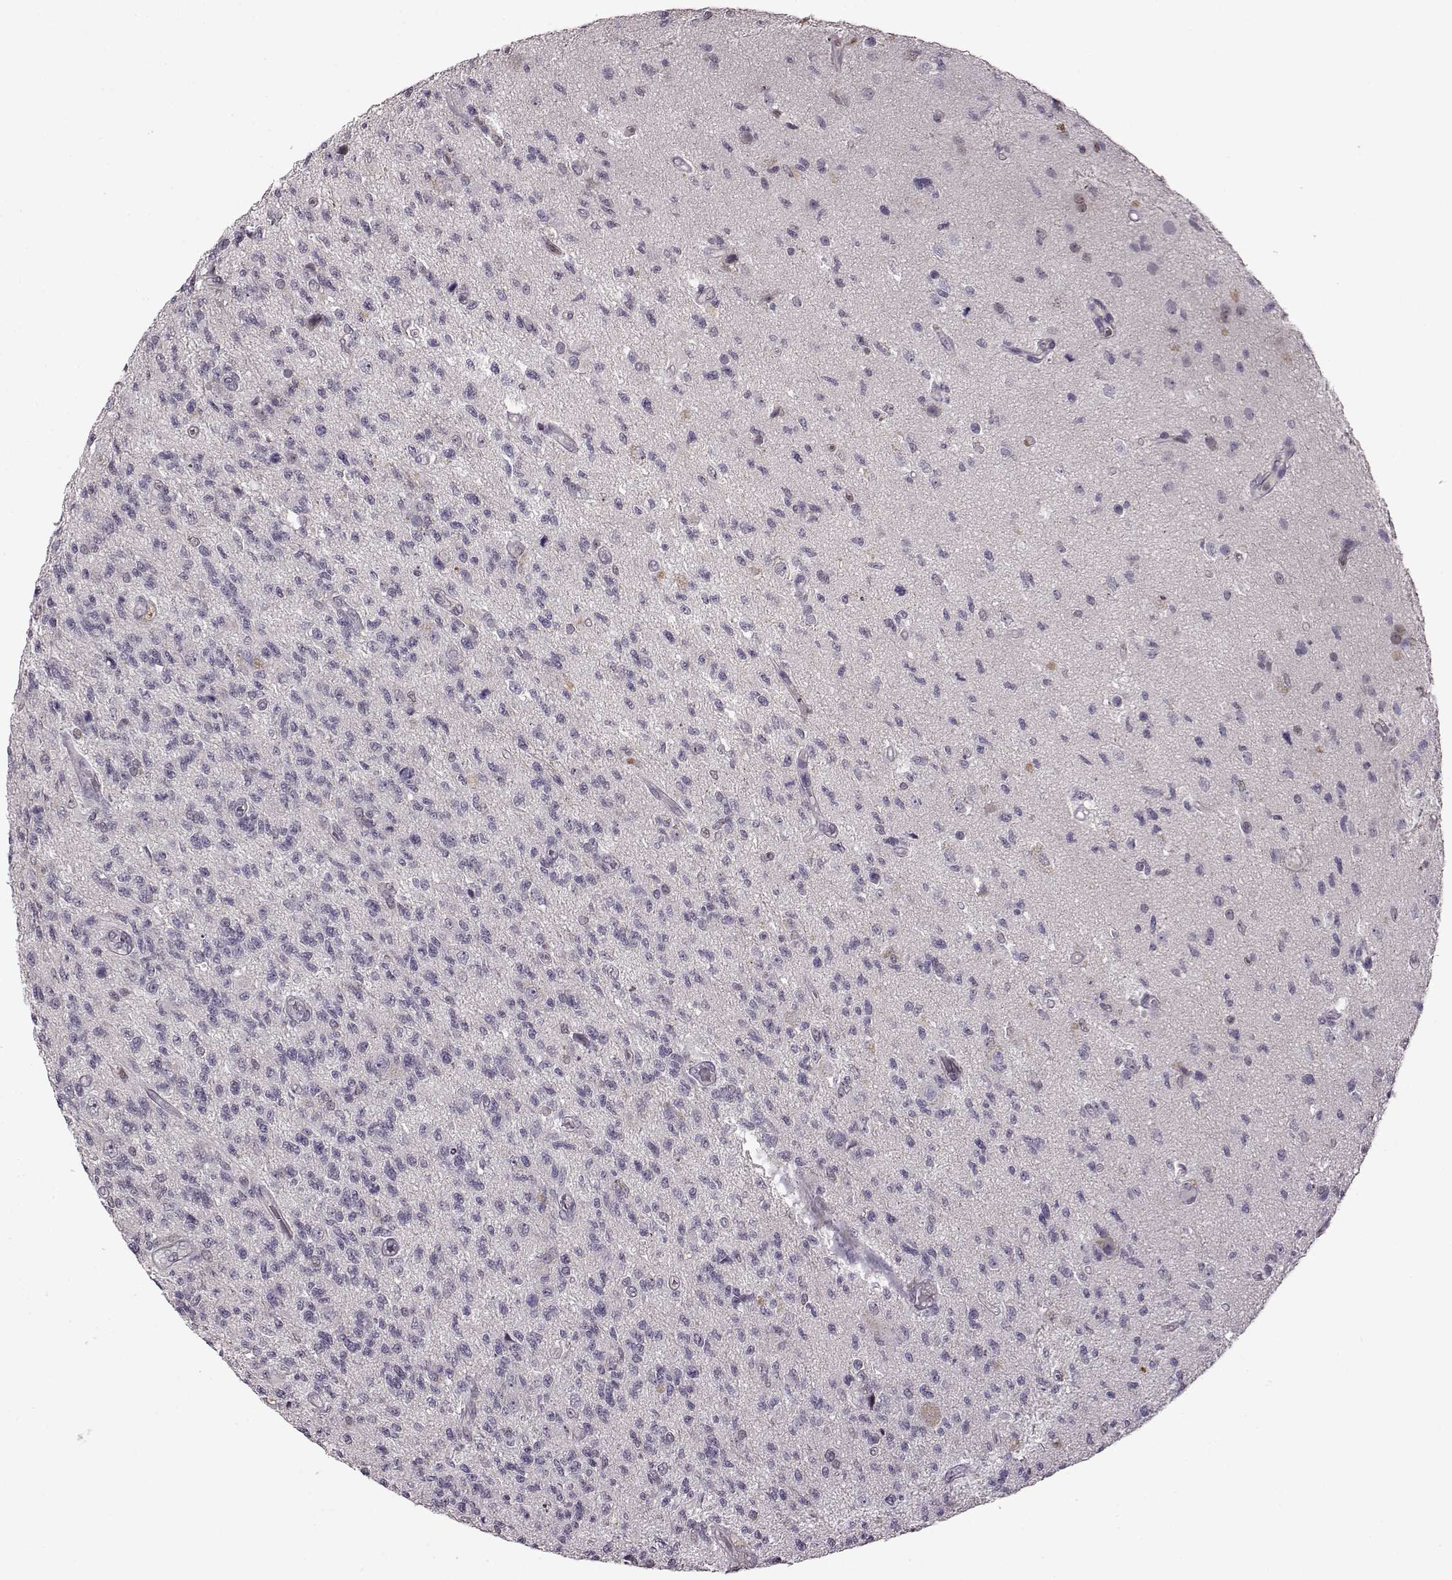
{"staining": {"intensity": "negative", "quantity": "none", "location": "none"}, "tissue": "glioma", "cell_type": "Tumor cells", "image_type": "cancer", "snomed": [{"axis": "morphology", "description": "Glioma, malignant, High grade"}, {"axis": "topography", "description": "Brain"}], "caption": "Tumor cells are negative for protein expression in human glioma.", "gene": "CNGA3", "patient": {"sex": "male", "age": 56}}